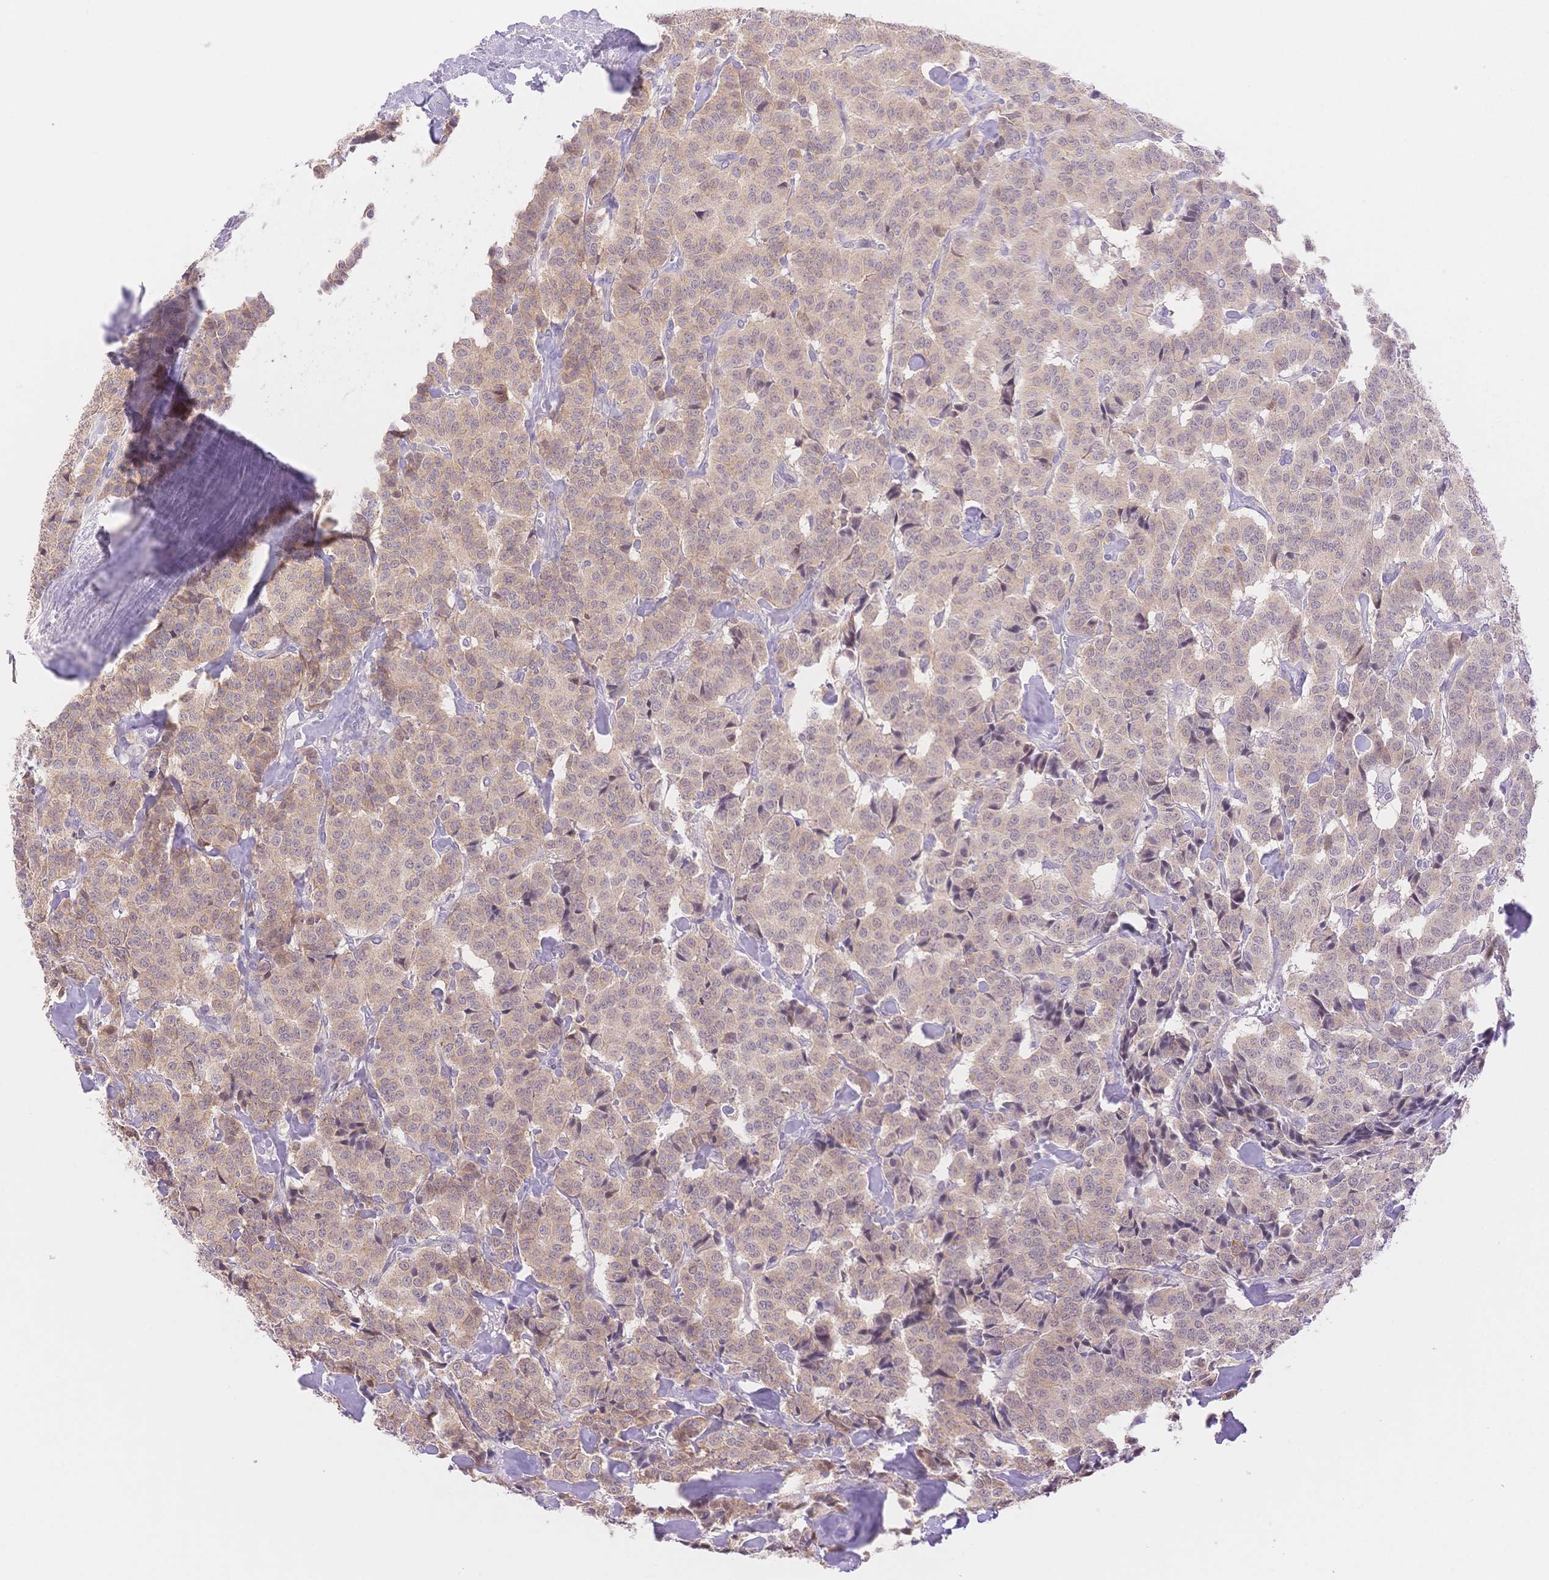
{"staining": {"intensity": "weak", "quantity": ">75%", "location": "cytoplasmic/membranous"}, "tissue": "carcinoid", "cell_type": "Tumor cells", "image_type": "cancer", "snomed": [{"axis": "morphology", "description": "Normal tissue, NOS"}, {"axis": "morphology", "description": "Carcinoid, malignant, NOS"}, {"axis": "topography", "description": "Lung"}], "caption": "Tumor cells exhibit low levels of weak cytoplasmic/membranous positivity in approximately >75% of cells in human carcinoid.", "gene": "WDR54", "patient": {"sex": "female", "age": 46}}